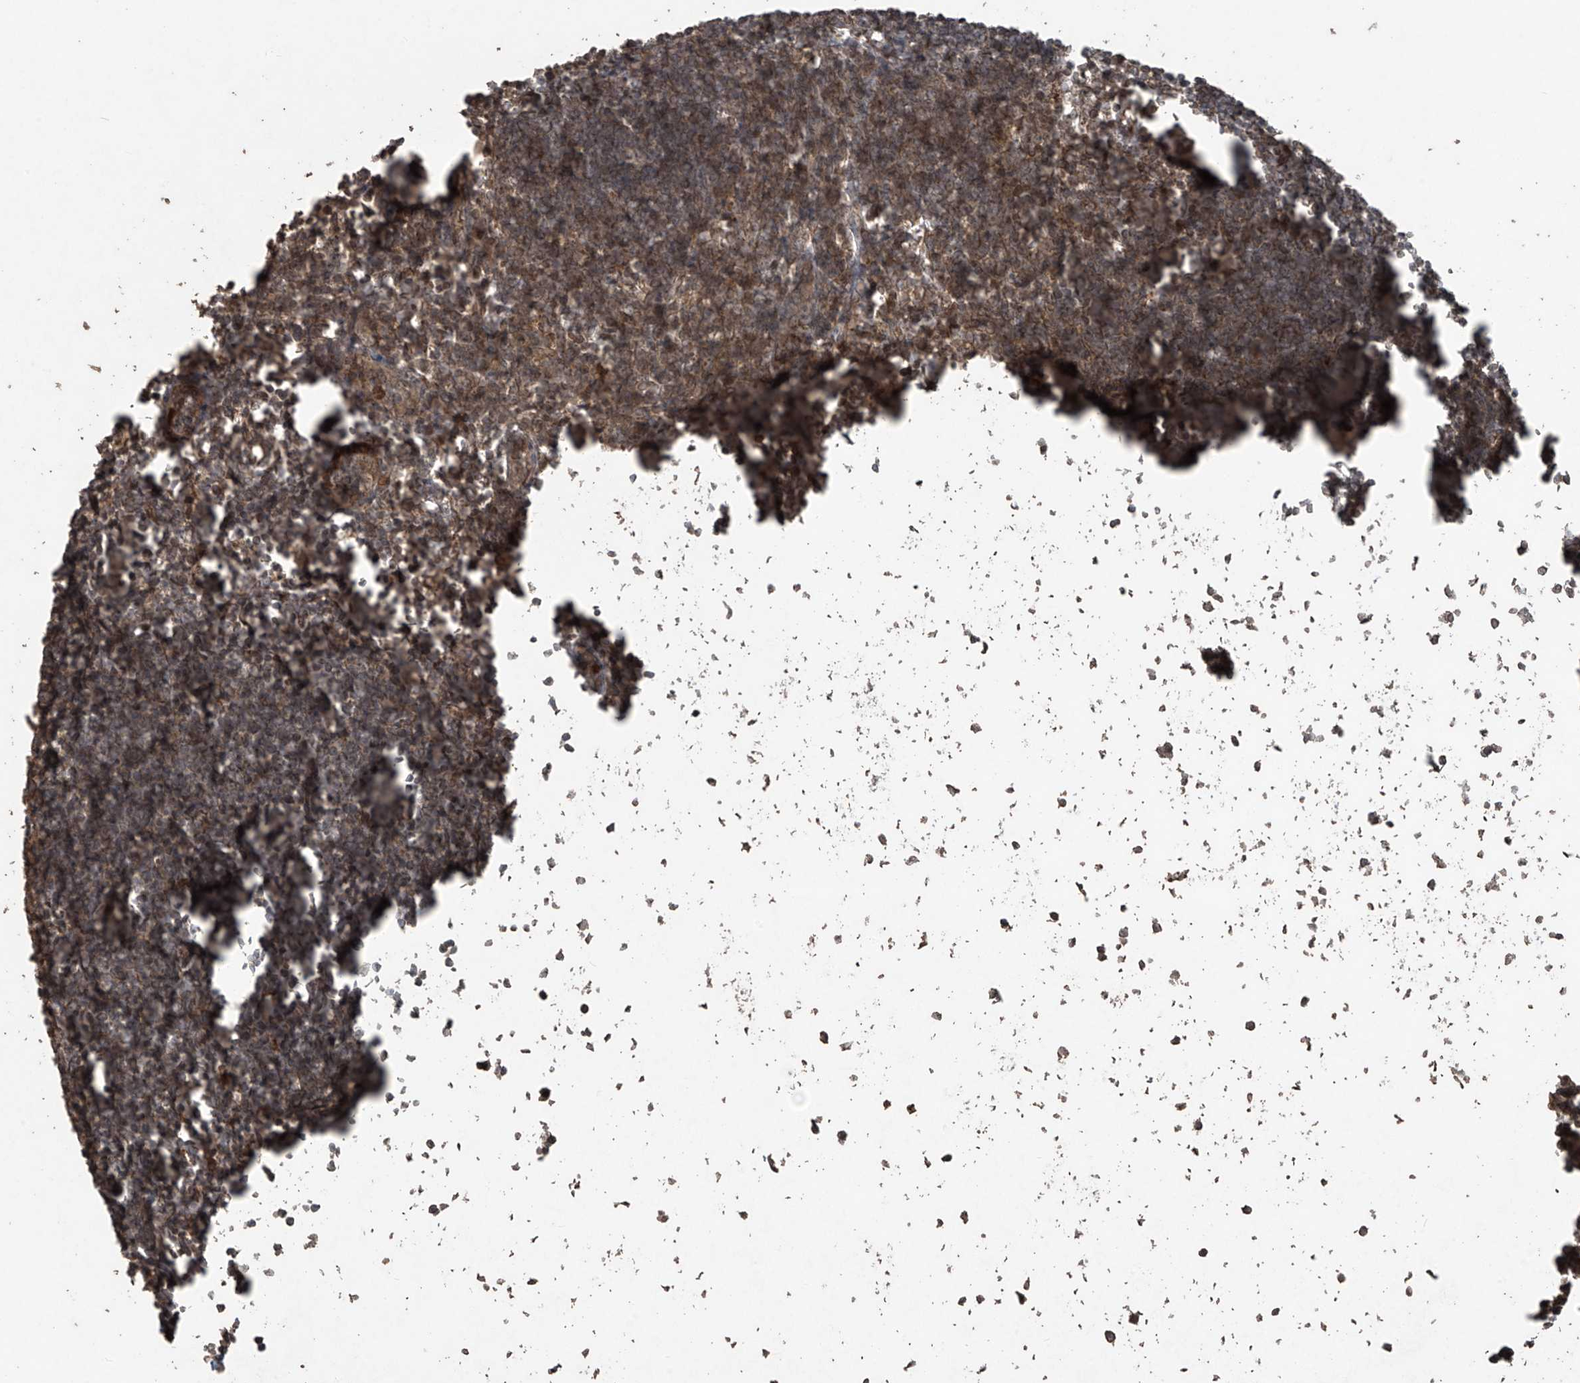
{"staining": {"intensity": "moderate", "quantity": ">75%", "location": "cytoplasmic/membranous"}, "tissue": "lymph node", "cell_type": "Germinal center cells", "image_type": "normal", "snomed": [{"axis": "morphology", "description": "Normal tissue, NOS"}, {"axis": "morphology", "description": "Malignant melanoma, Metastatic site"}, {"axis": "topography", "description": "Lymph node"}], "caption": "The photomicrograph displays staining of unremarkable lymph node, revealing moderate cytoplasmic/membranous protein expression (brown color) within germinal center cells. (Stains: DAB in brown, nuclei in blue, Microscopy: brightfield microscopy at high magnification).", "gene": "PGPEP1", "patient": {"sex": "male", "age": 41}}